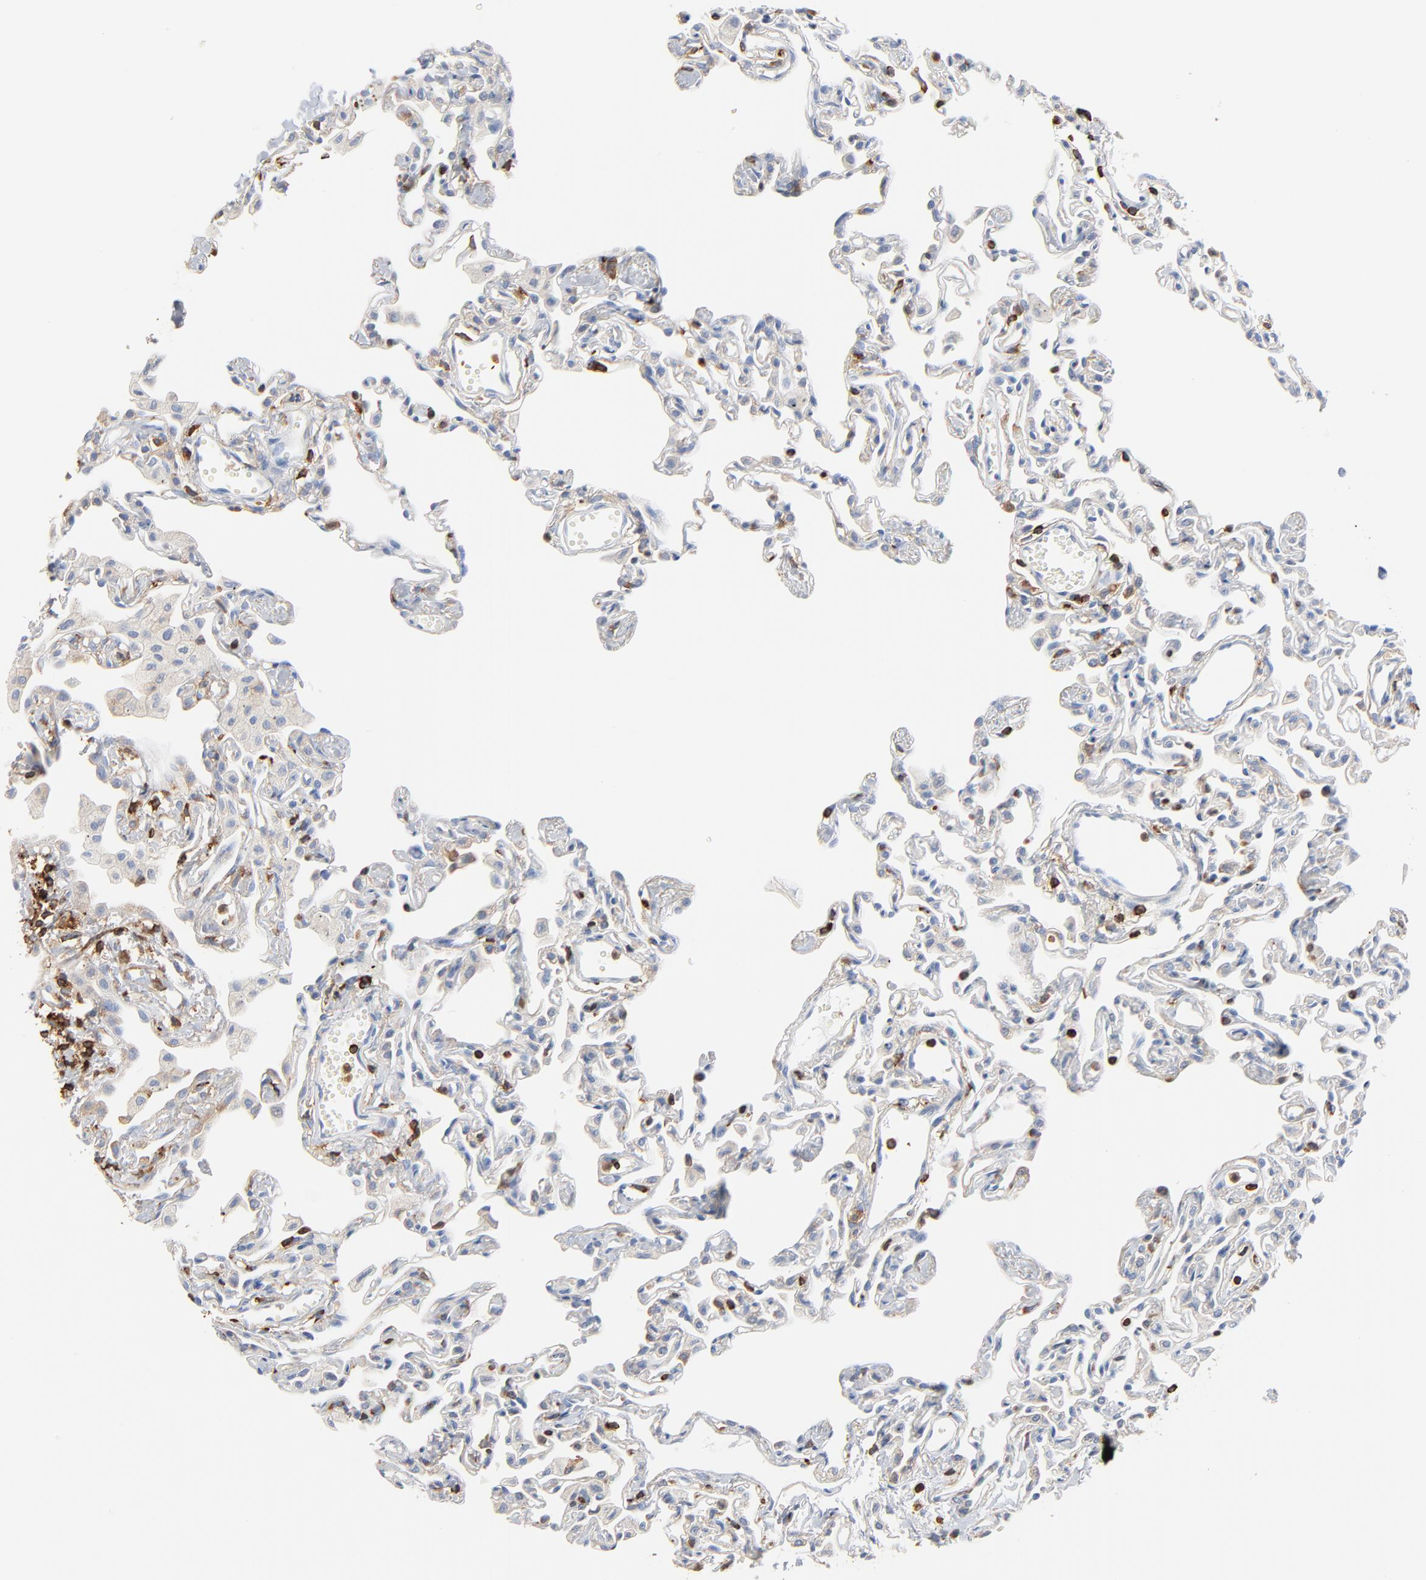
{"staining": {"intensity": "negative", "quantity": "none", "location": "none"}, "tissue": "lung", "cell_type": "Alveolar cells", "image_type": "normal", "snomed": [{"axis": "morphology", "description": "Normal tissue, NOS"}, {"axis": "topography", "description": "Lung"}], "caption": "The photomicrograph reveals no significant staining in alveolar cells of lung. (DAB immunohistochemistry with hematoxylin counter stain).", "gene": "SH3KBP1", "patient": {"sex": "female", "age": 49}}